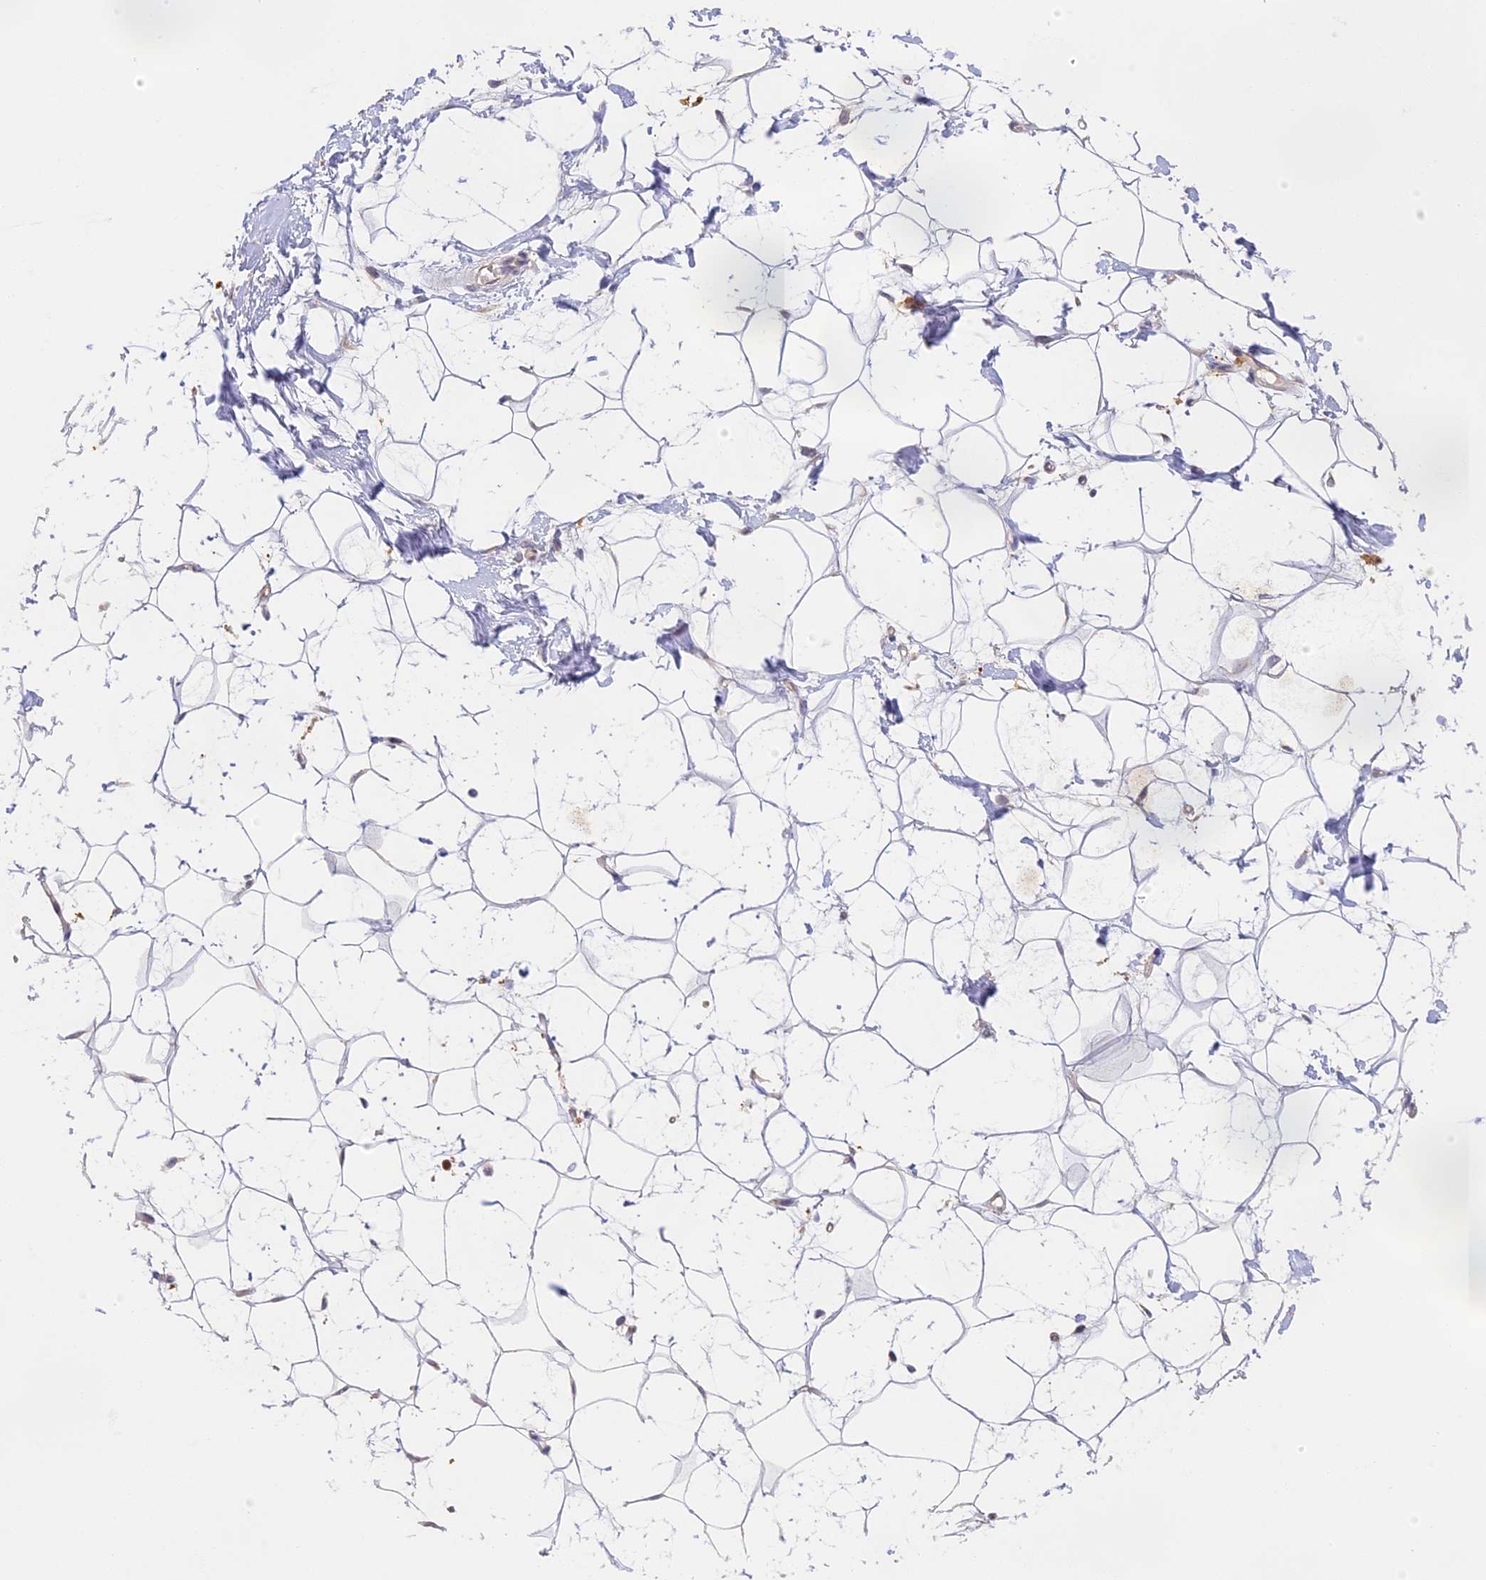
{"staining": {"intensity": "negative", "quantity": "none", "location": "none"}, "tissue": "adipose tissue", "cell_type": "Adipocytes", "image_type": "normal", "snomed": [{"axis": "morphology", "description": "Normal tissue, NOS"}, {"axis": "topography", "description": "Breast"}], "caption": "Adipocytes show no significant protein staining in unremarkable adipose tissue. Brightfield microscopy of immunohistochemistry (IHC) stained with DAB (3,3'-diaminobenzidine) (brown) and hematoxylin (blue), captured at high magnification.", "gene": "NCF4", "patient": {"sex": "female", "age": 26}}